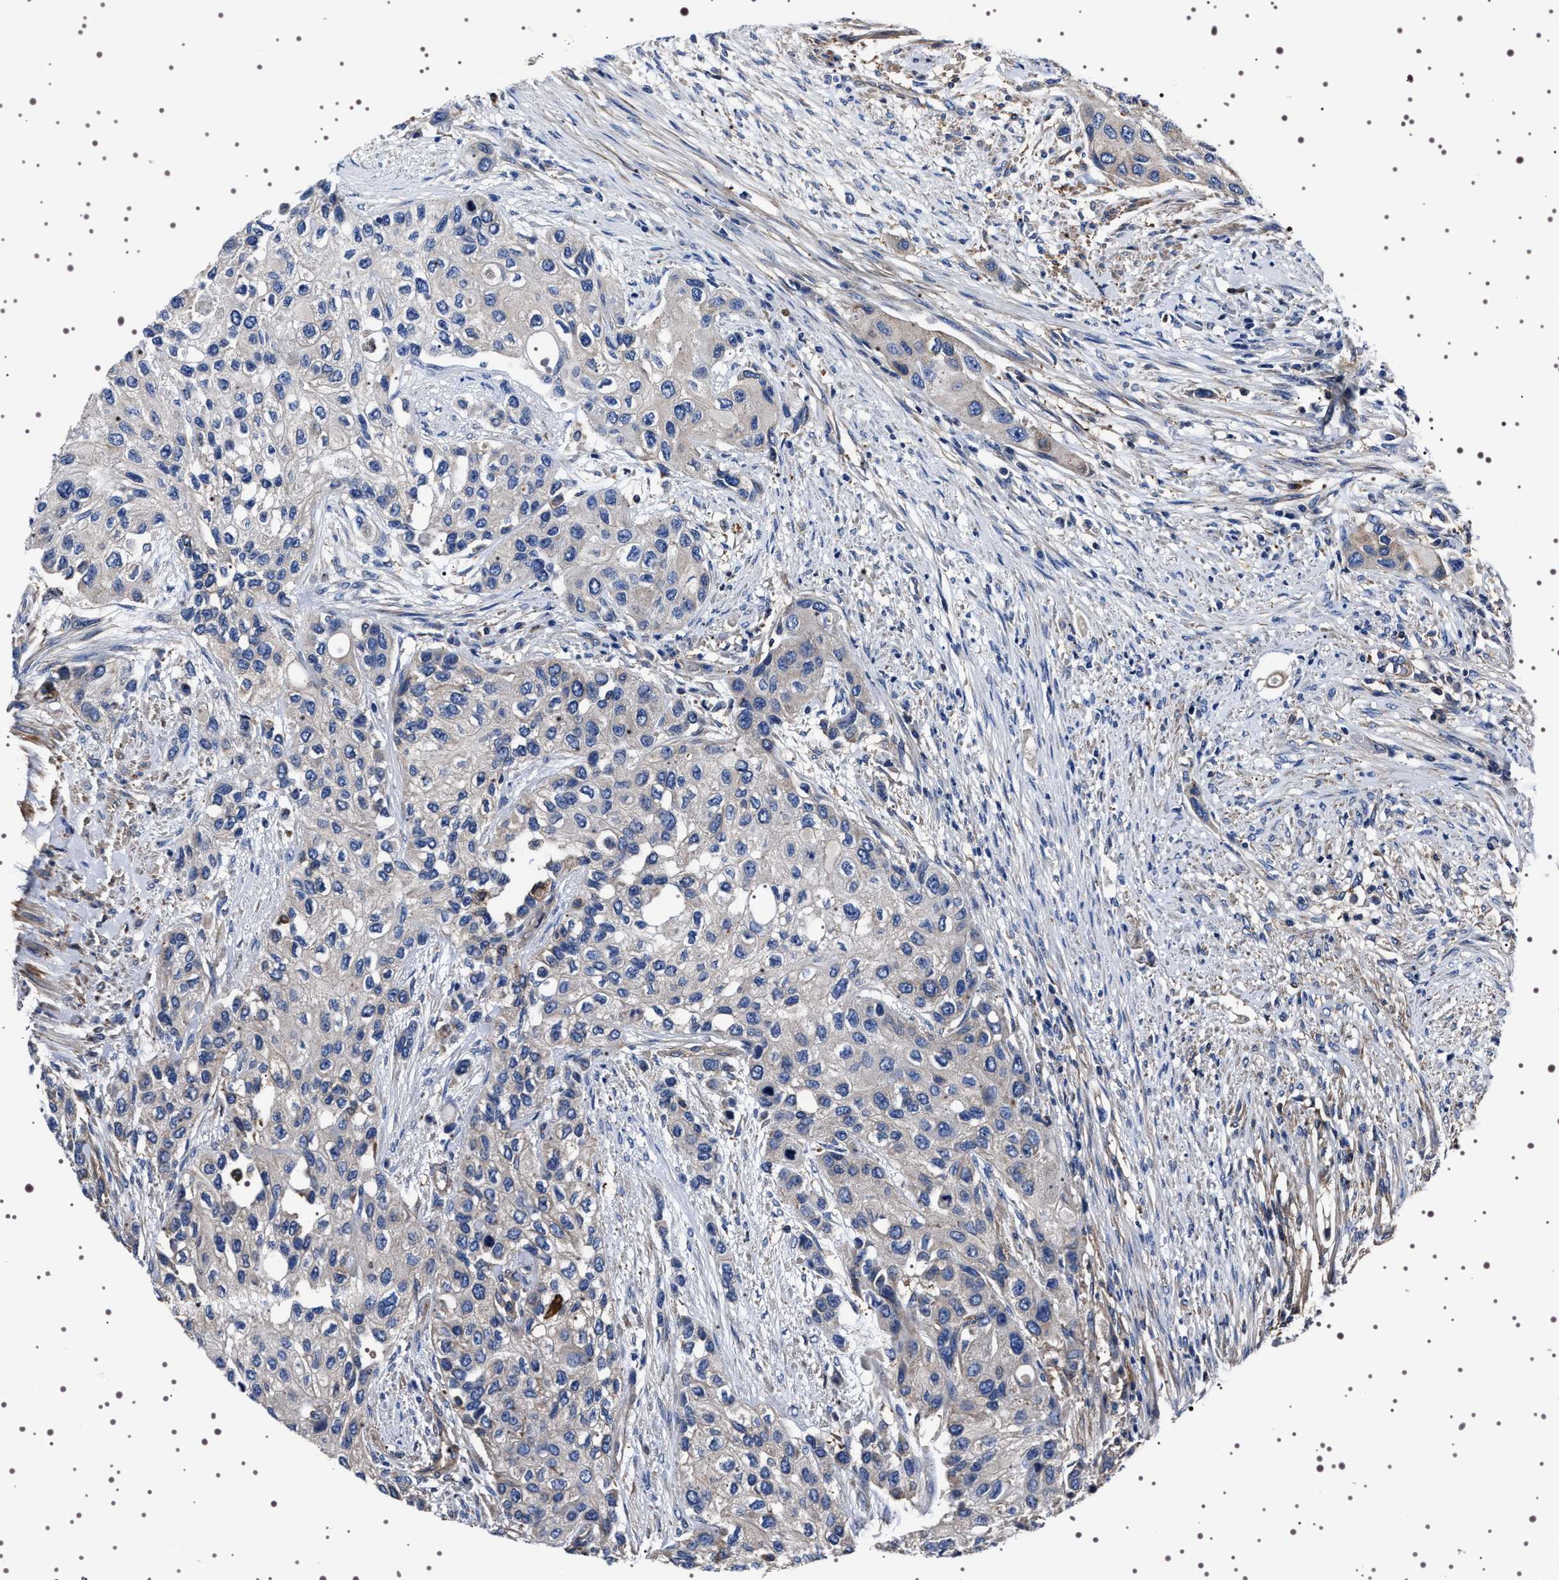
{"staining": {"intensity": "negative", "quantity": "none", "location": "none"}, "tissue": "urothelial cancer", "cell_type": "Tumor cells", "image_type": "cancer", "snomed": [{"axis": "morphology", "description": "Urothelial carcinoma, High grade"}, {"axis": "topography", "description": "Urinary bladder"}], "caption": "Urothelial cancer stained for a protein using immunohistochemistry (IHC) reveals no positivity tumor cells.", "gene": "WDR1", "patient": {"sex": "female", "age": 56}}